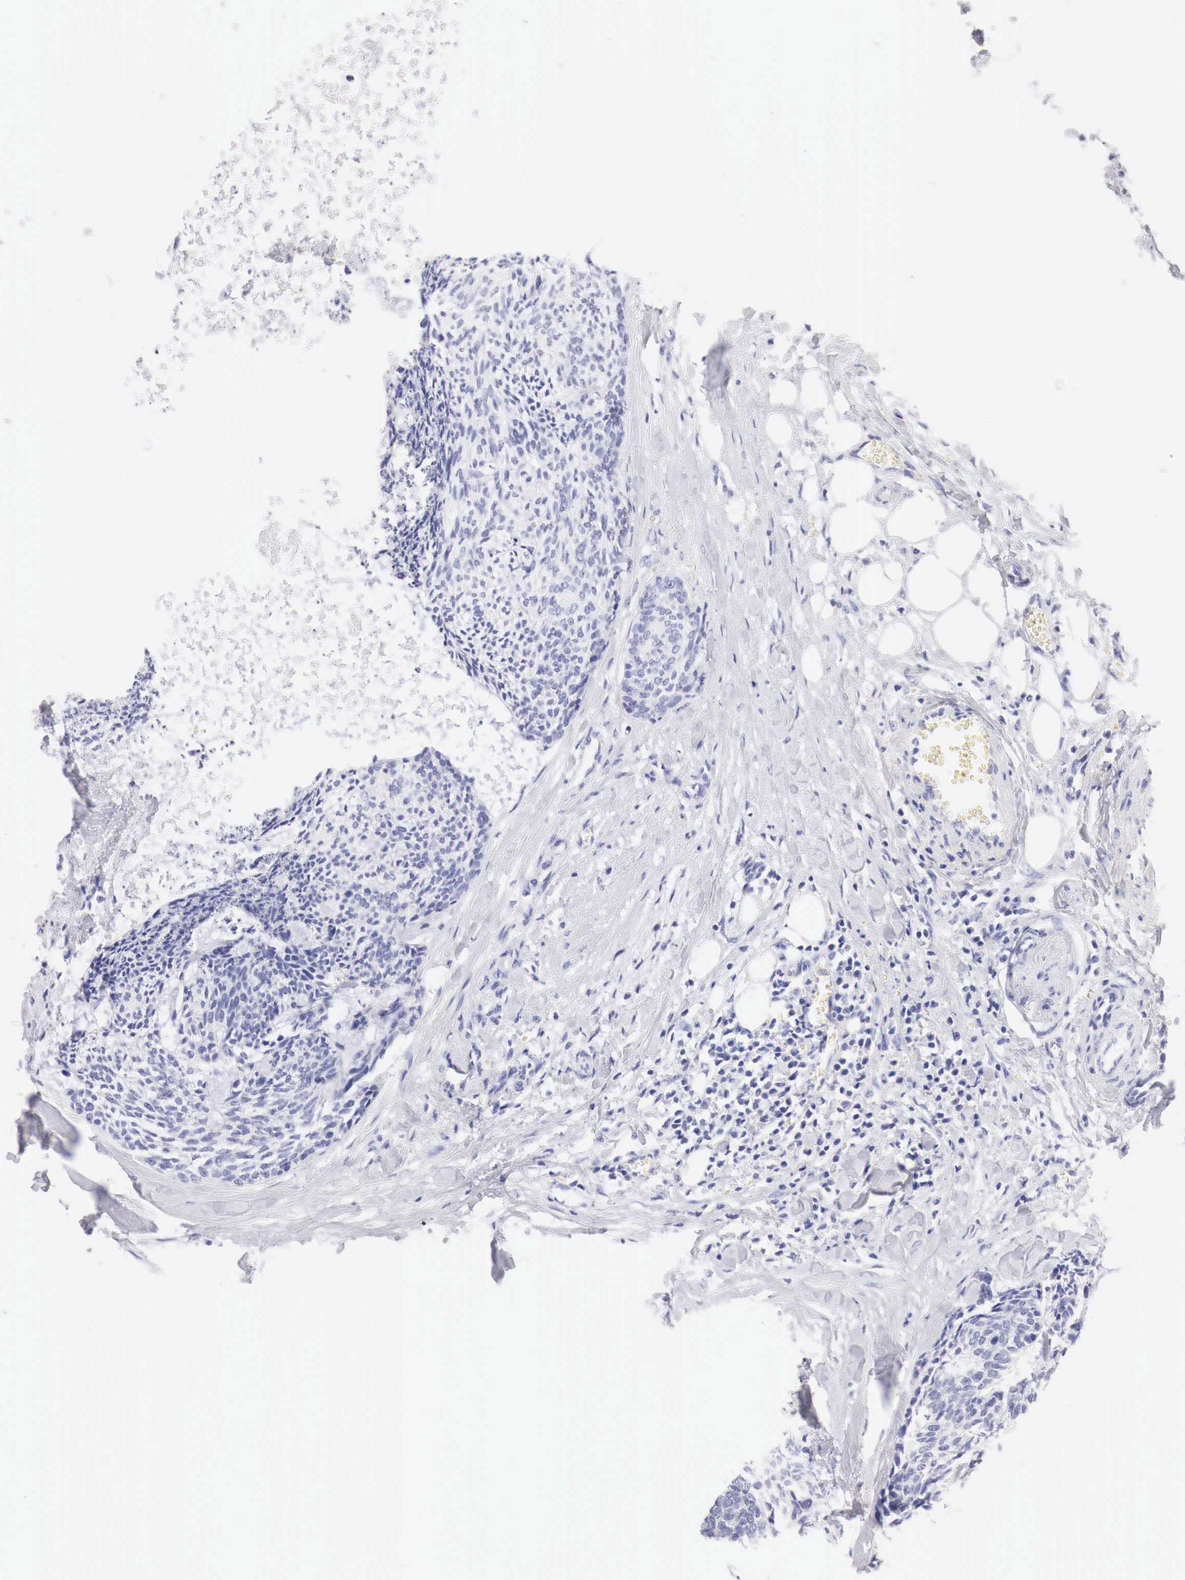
{"staining": {"intensity": "negative", "quantity": "none", "location": "none"}, "tissue": "head and neck cancer", "cell_type": "Tumor cells", "image_type": "cancer", "snomed": [{"axis": "morphology", "description": "Squamous cell carcinoma, NOS"}, {"axis": "topography", "description": "Salivary gland"}, {"axis": "topography", "description": "Head-Neck"}], "caption": "This photomicrograph is of head and neck cancer stained with immunohistochemistry (IHC) to label a protein in brown with the nuclei are counter-stained blue. There is no expression in tumor cells.", "gene": "TYR", "patient": {"sex": "male", "age": 70}}